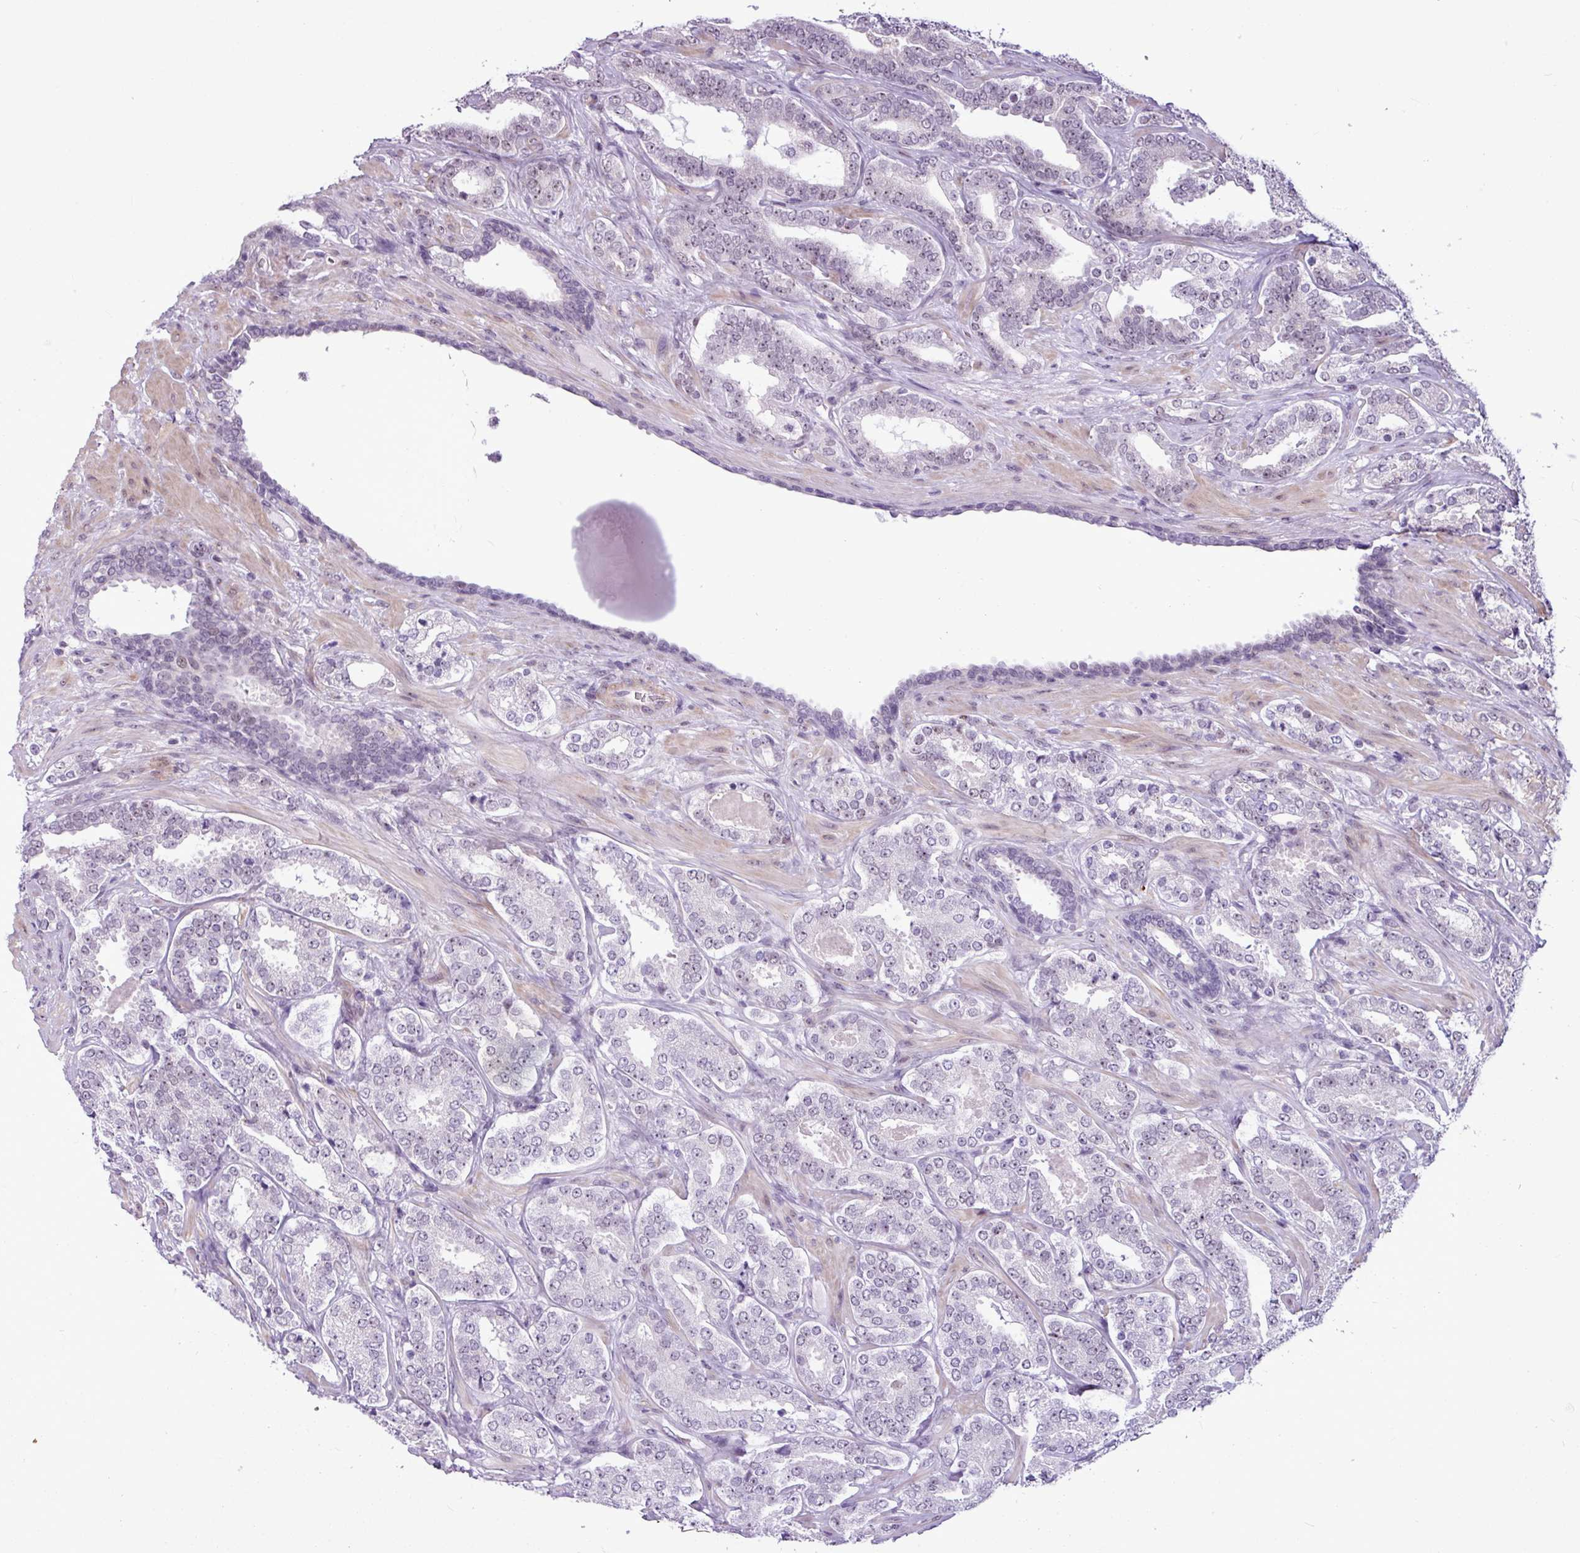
{"staining": {"intensity": "weak", "quantity": "25%-75%", "location": "nuclear"}, "tissue": "prostate cancer", "cell_type": "Tumor cells", "image_type": "cancer", "snomed": [{"axis": "morphology", "description": "Adenocarcinoma, High grade"}, {"axis": "topography", "description": "Prostate"}], "caption": "Human adenocarcinoma (high-grade) (prostate) stained for a protein (brown) reveals weak nuclear positive positivity in about 25%-75% of tumor cells.", "gene": "UTP18", "patient": {"sex": "male", "age": 65}}